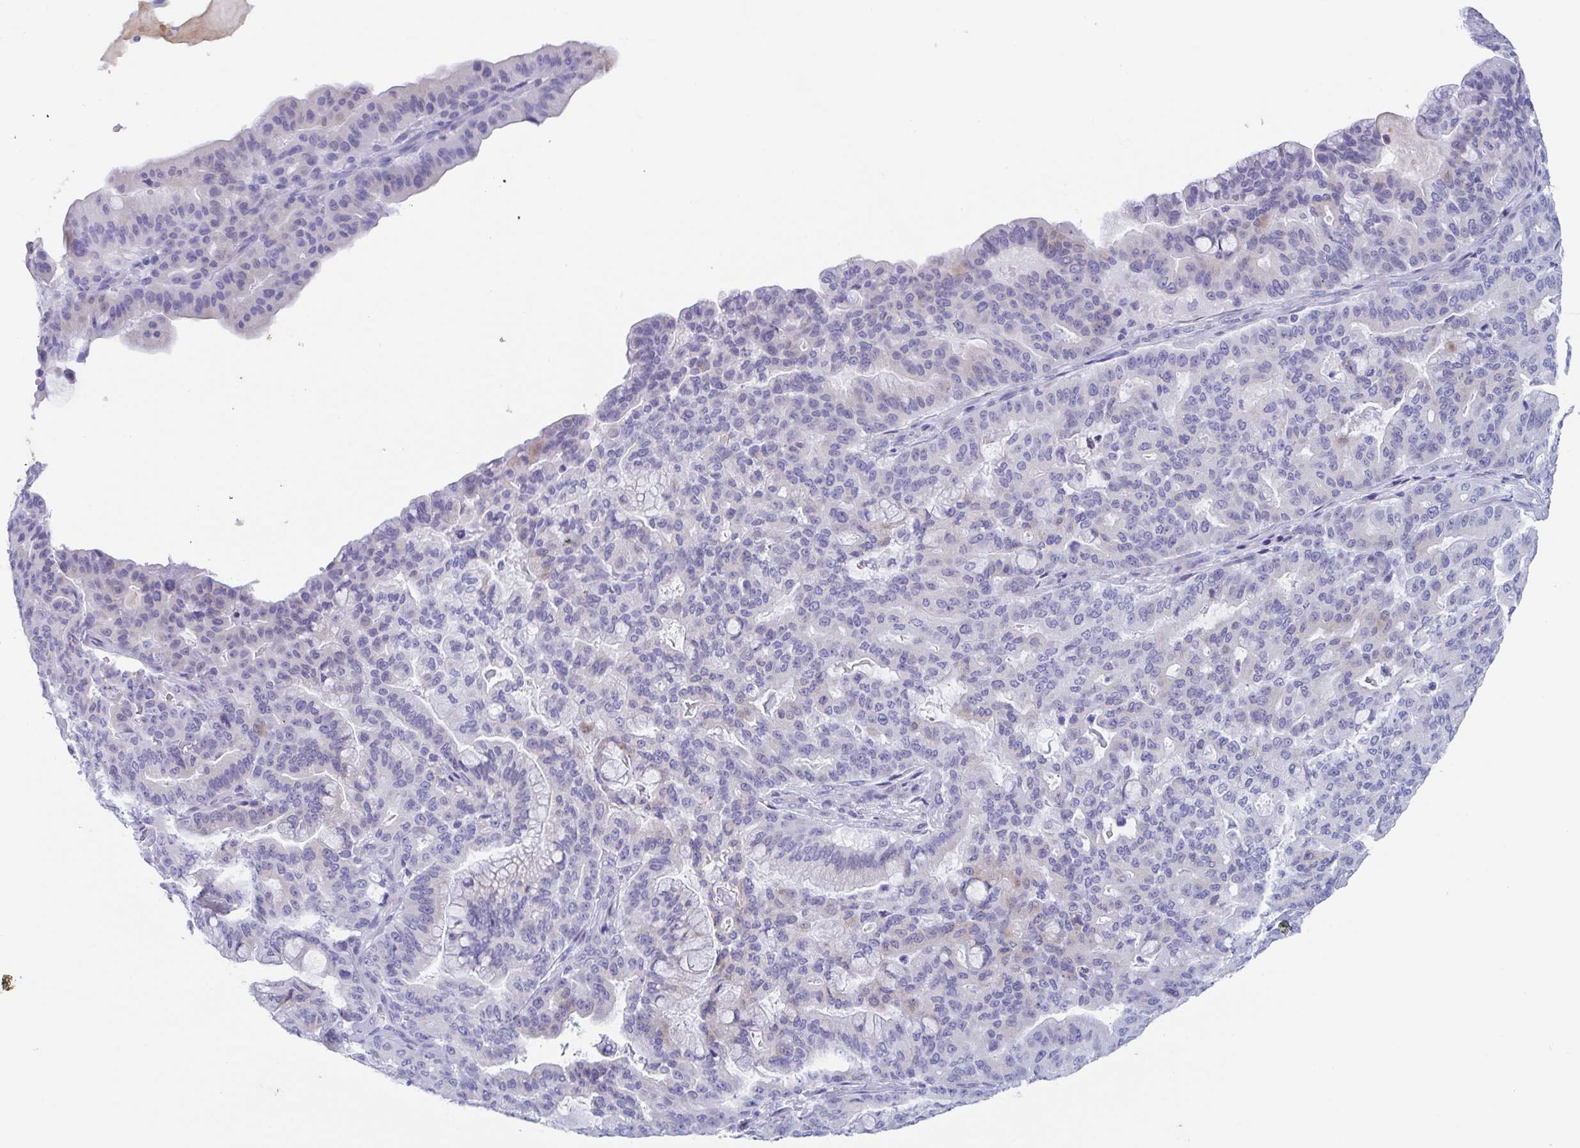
{"staining": {"intensity": "weak", "quantity": "<25%", "location": "cytoplasmic/membranous"}, "tissue": "pancreatic cancer", "cell_type": "Tumor cells", "image_type": "cancer", "snomed": [{"axis": "morphology", "description": "Adenocarcinoma, NOS"}, {"axis": "topography", "description": "Pancreas"}], "caption": "The immunohistochemistry image has no significant staining in tumor cells of pancreatic cancer tissue. (Stains: DAB (3,3'-diaminobenzidine) immunohistochemistry with hematoxylin counter stain, Microscopy: brightfield microscopy at high magnification).", "gene": "ZPBP", "patient": {"sex": "male", "age": 63}}